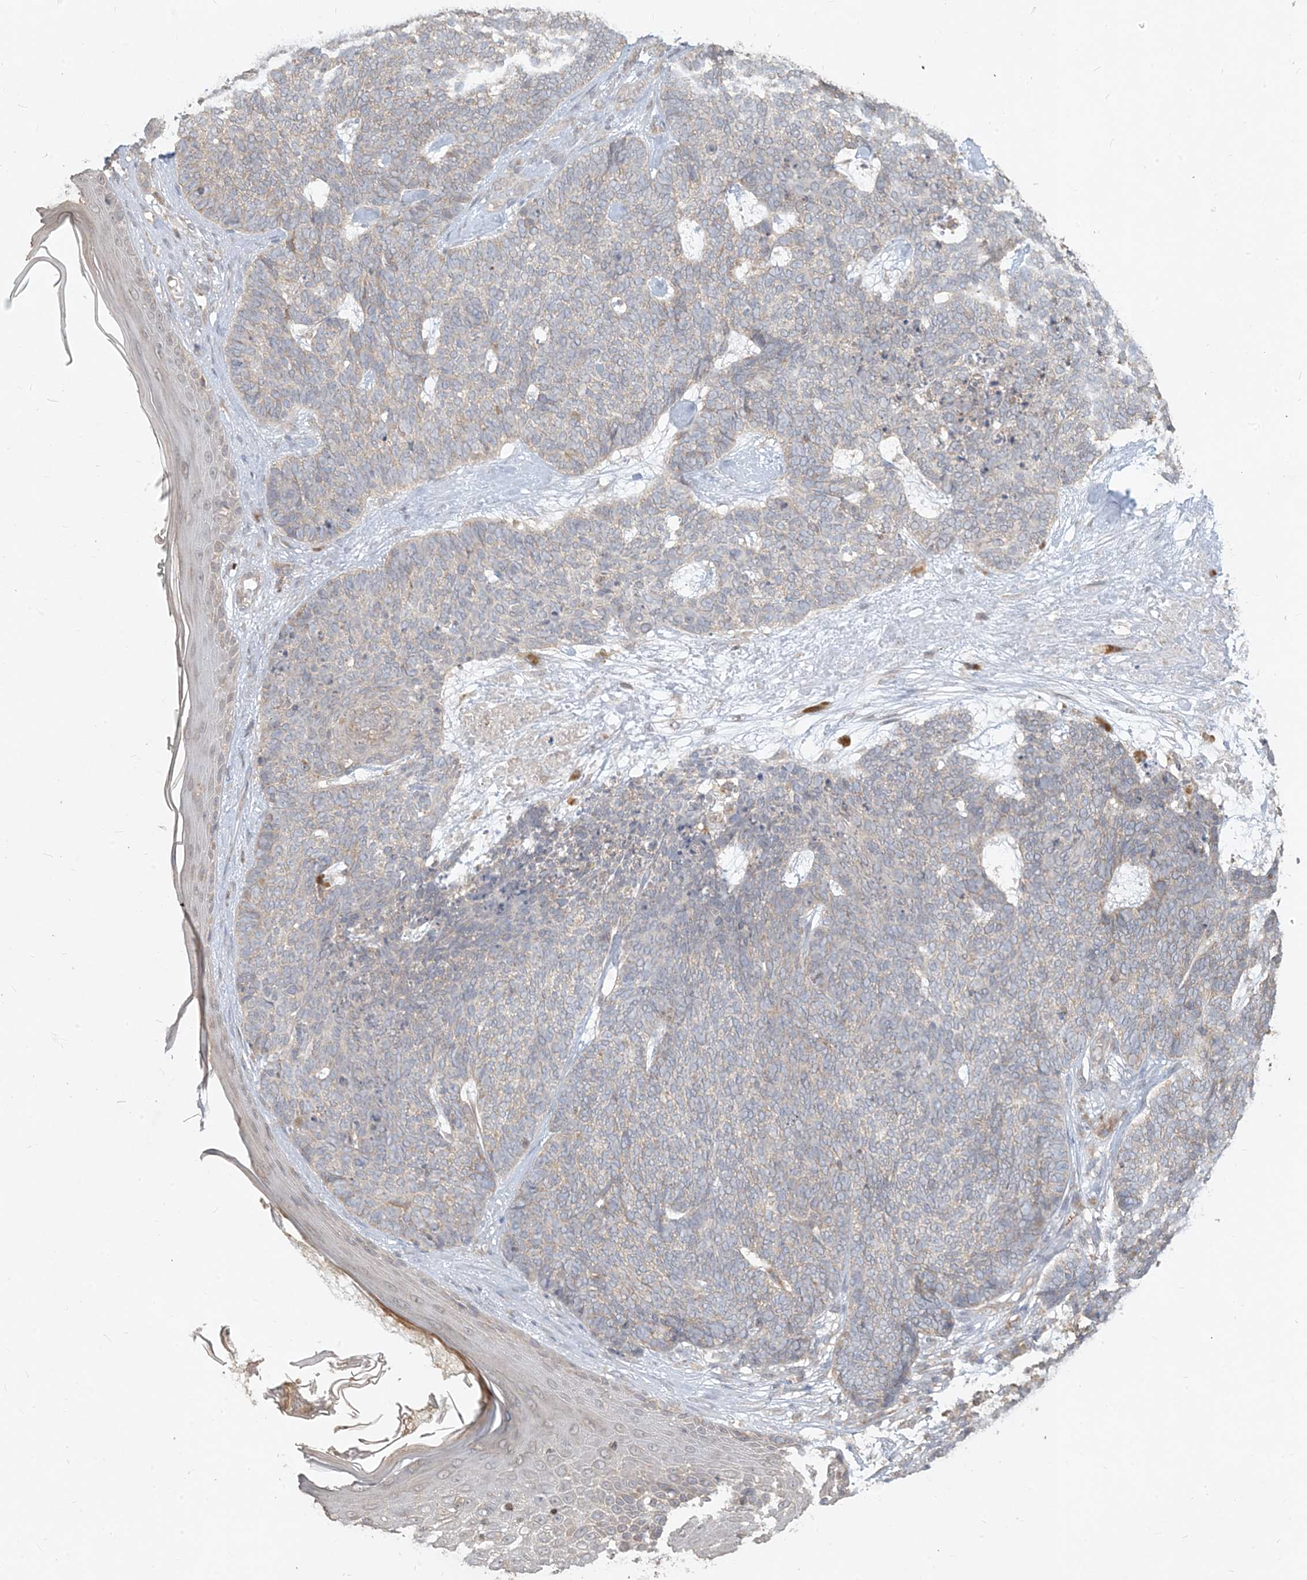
{"staining": {"intensity": "weak", "quantity": "25%-75%", "location": "cytoplasmic/membranous"}, "tissue": "skin cancer", "cell_type": "Tumor cells", "image_type": "cancer", "snomed": [{"axis": "morphology", "description": "Basal cell carcinoma"}, {"axis": "topography", "description": "Skin"}], "caption": "This histopathology image shows skin cancer stained with immunohistochemistry (IHC) to label a protein in brown. The cytoplasmic/membranous of tumor cells show weak positivity for the protein. Nuclei are counter-stained blue.", "gene": "MCOLN1", "patient": {"sex": "female", "age": 84}}